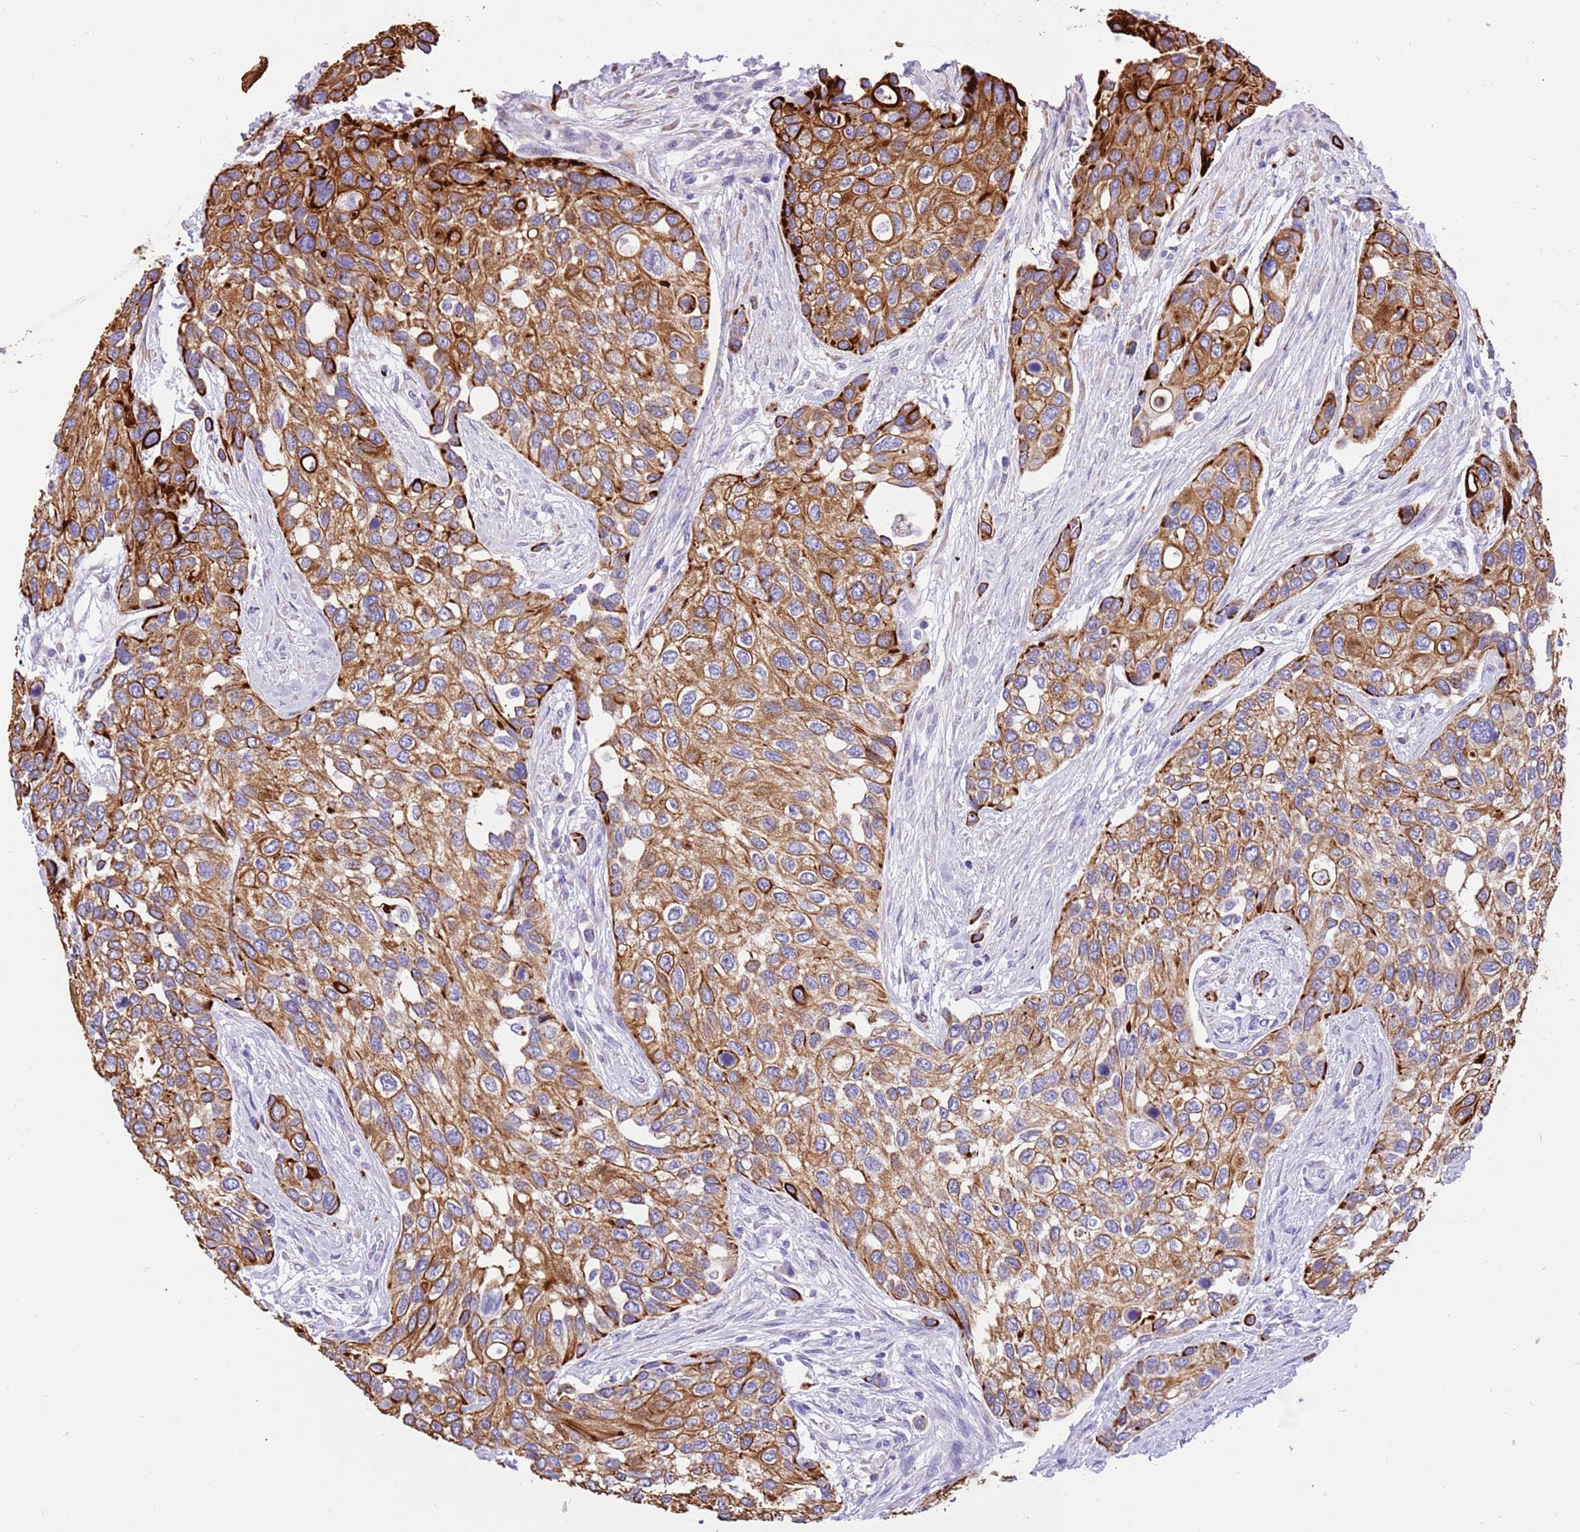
{"staining": {"intensity": "strong", "quantity": ">75%", "location": "cytoplasmic/membranous"}, "tissue": "urothelial cancer", "cell_type": "Tumor cells", "image_type": "cancer", "snomed": [{"axis": "morphology", "description": "Normal tissue, NOS"}, {"axis": "morphology", "description": "Urothelial carcinoma, High grade"}, {"axis": "topography", "description": "Vascular tissue"}, {"axis": "topography", "description": "Urinary bladder"}], "caption": "Immunohistochemical staining of urothelial cancer reveals high levels of strong cytoplasmic/membranous positivity in about >75% of tumor cells.", "gene": "R3HDM4", "patient": {"sex": "female", "age": 56}}